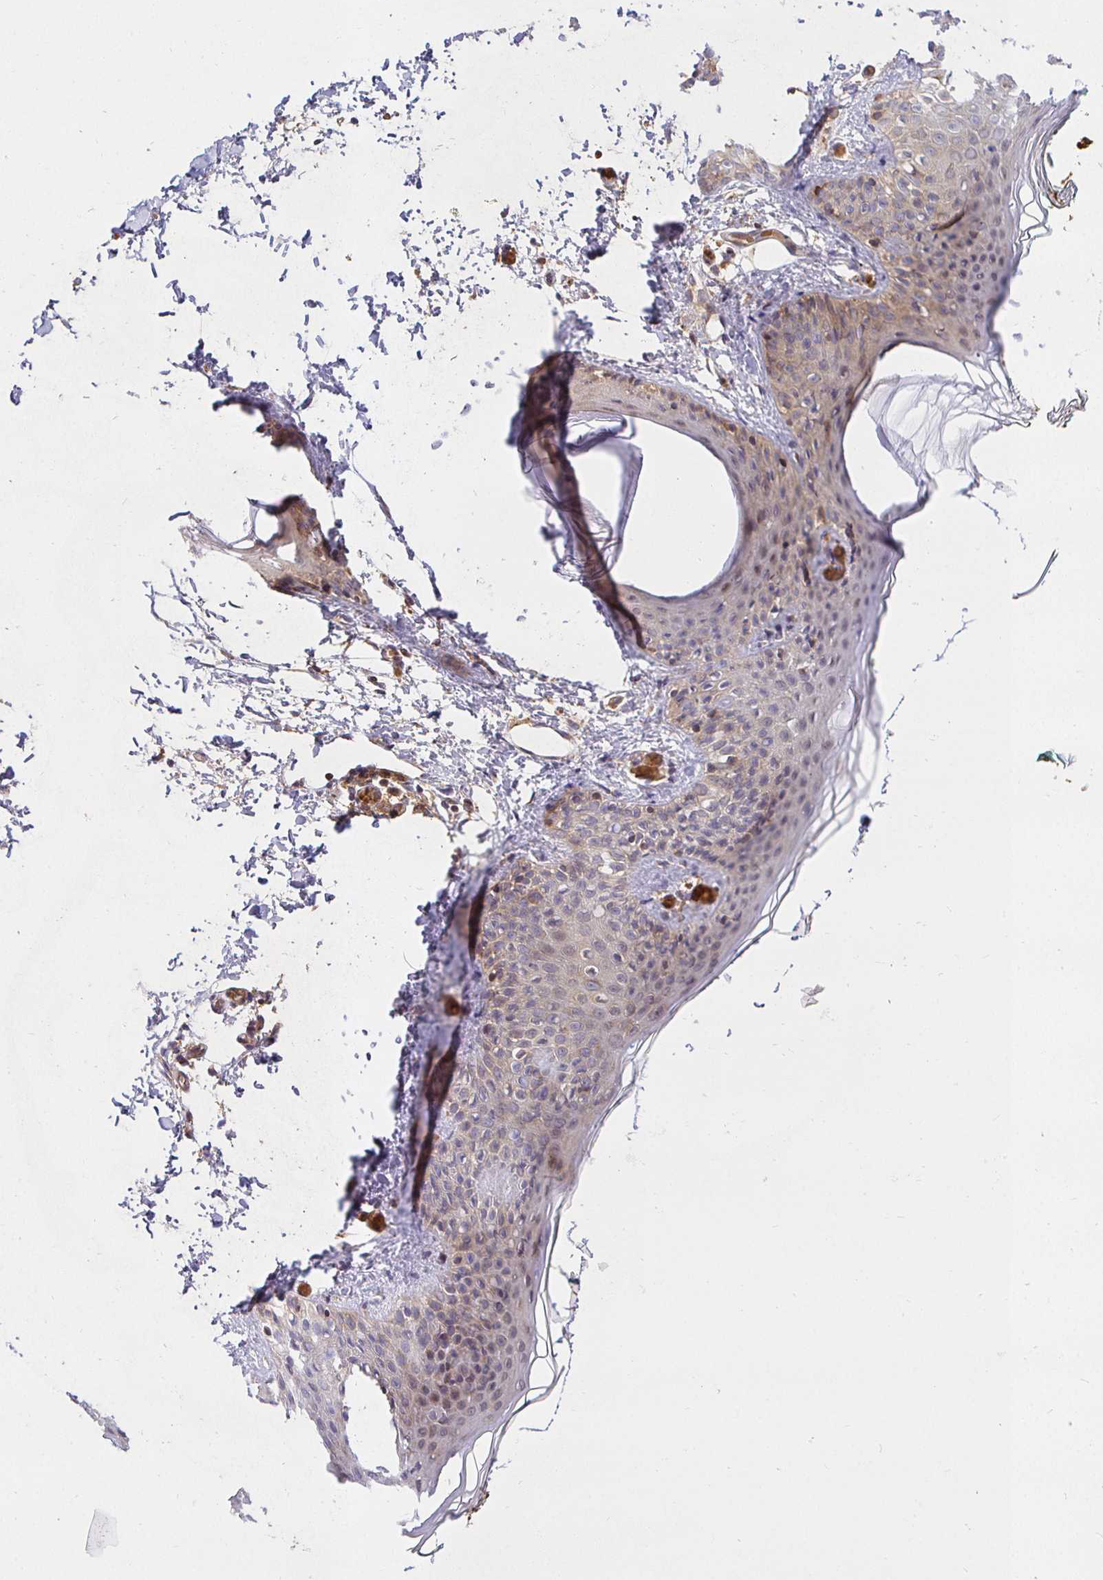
{"staining": {"intensity": "weak", "quantity": "<25%", "location": "cytoplasmic/membranous"}, "tissue": "skin", "cell_type": "Fibroblasts", "image_type": "normal", "snomed": [{"axis": "morphology", "description": "Normal tissue, NOS"}, {"axis": "topography", "description": "Skin"}], "caption": "Protein analysis of benign skin displays no significant staining in fibroblasts.", "gene": "IRAK1", "patient": {"sex": "male", "age": 16}}